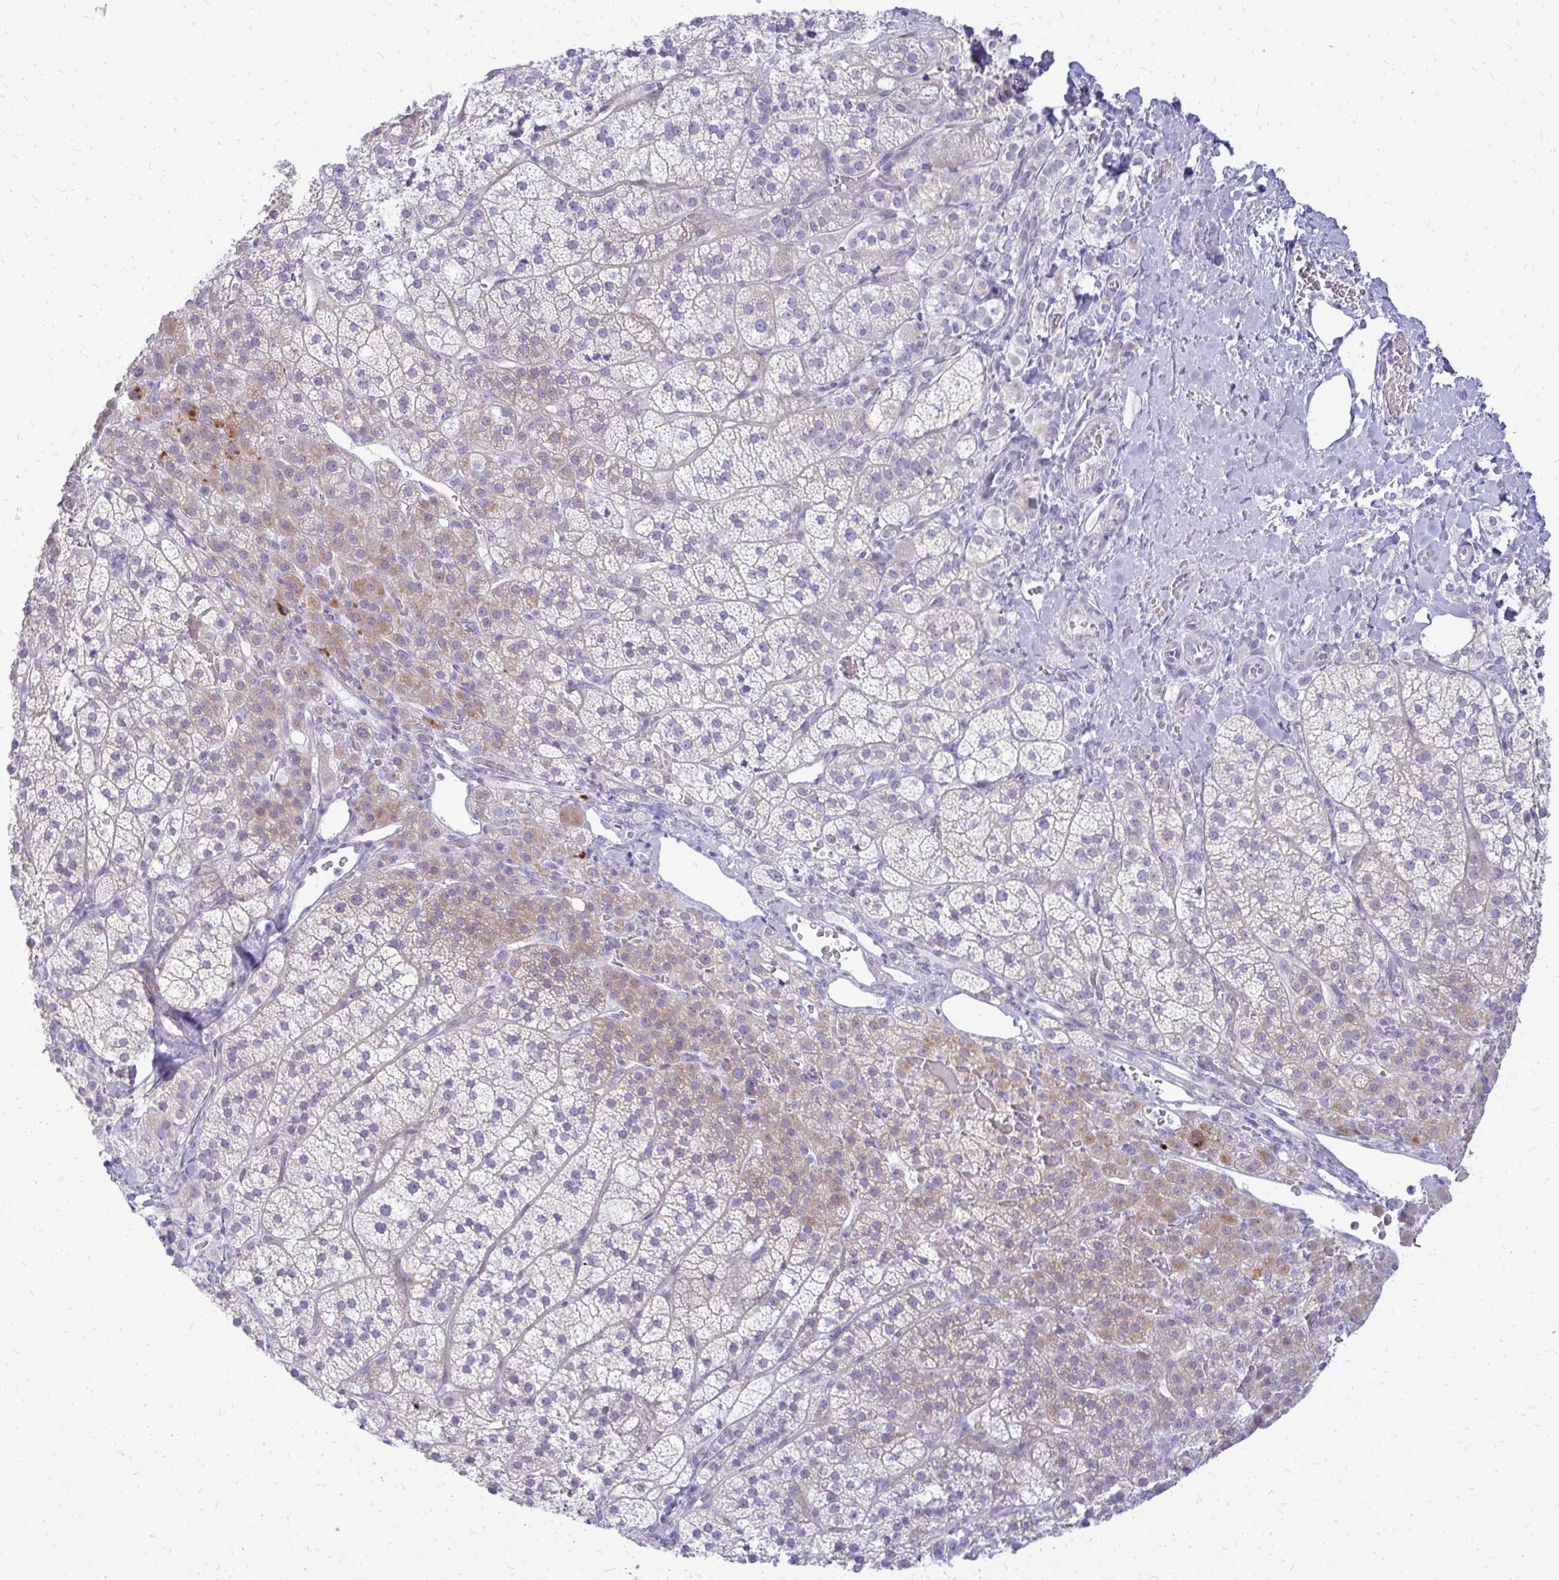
{"staining": {"intensity": "moderate", "quantity": "<25%", "location": "cytoplasmic/membranous"}, "tissue": "adrenal gland", "cell_type": "Glandular cells", "image_type": "normal", "snomed": [{"axis": "morphology", "description": "Normal tissue, NOS"}, {"axis": "topography", "description": "Adrenal gland"}], "caption": "Immunohistochemical staining of unremarkable human adrenal gland exhibits <25% levels of moderate cytoplasmic/membranous protein staining in approximately <25% of glandular cells.", "gene": "TSPEAR", "patient": {"sex": "female", "age": 60}}